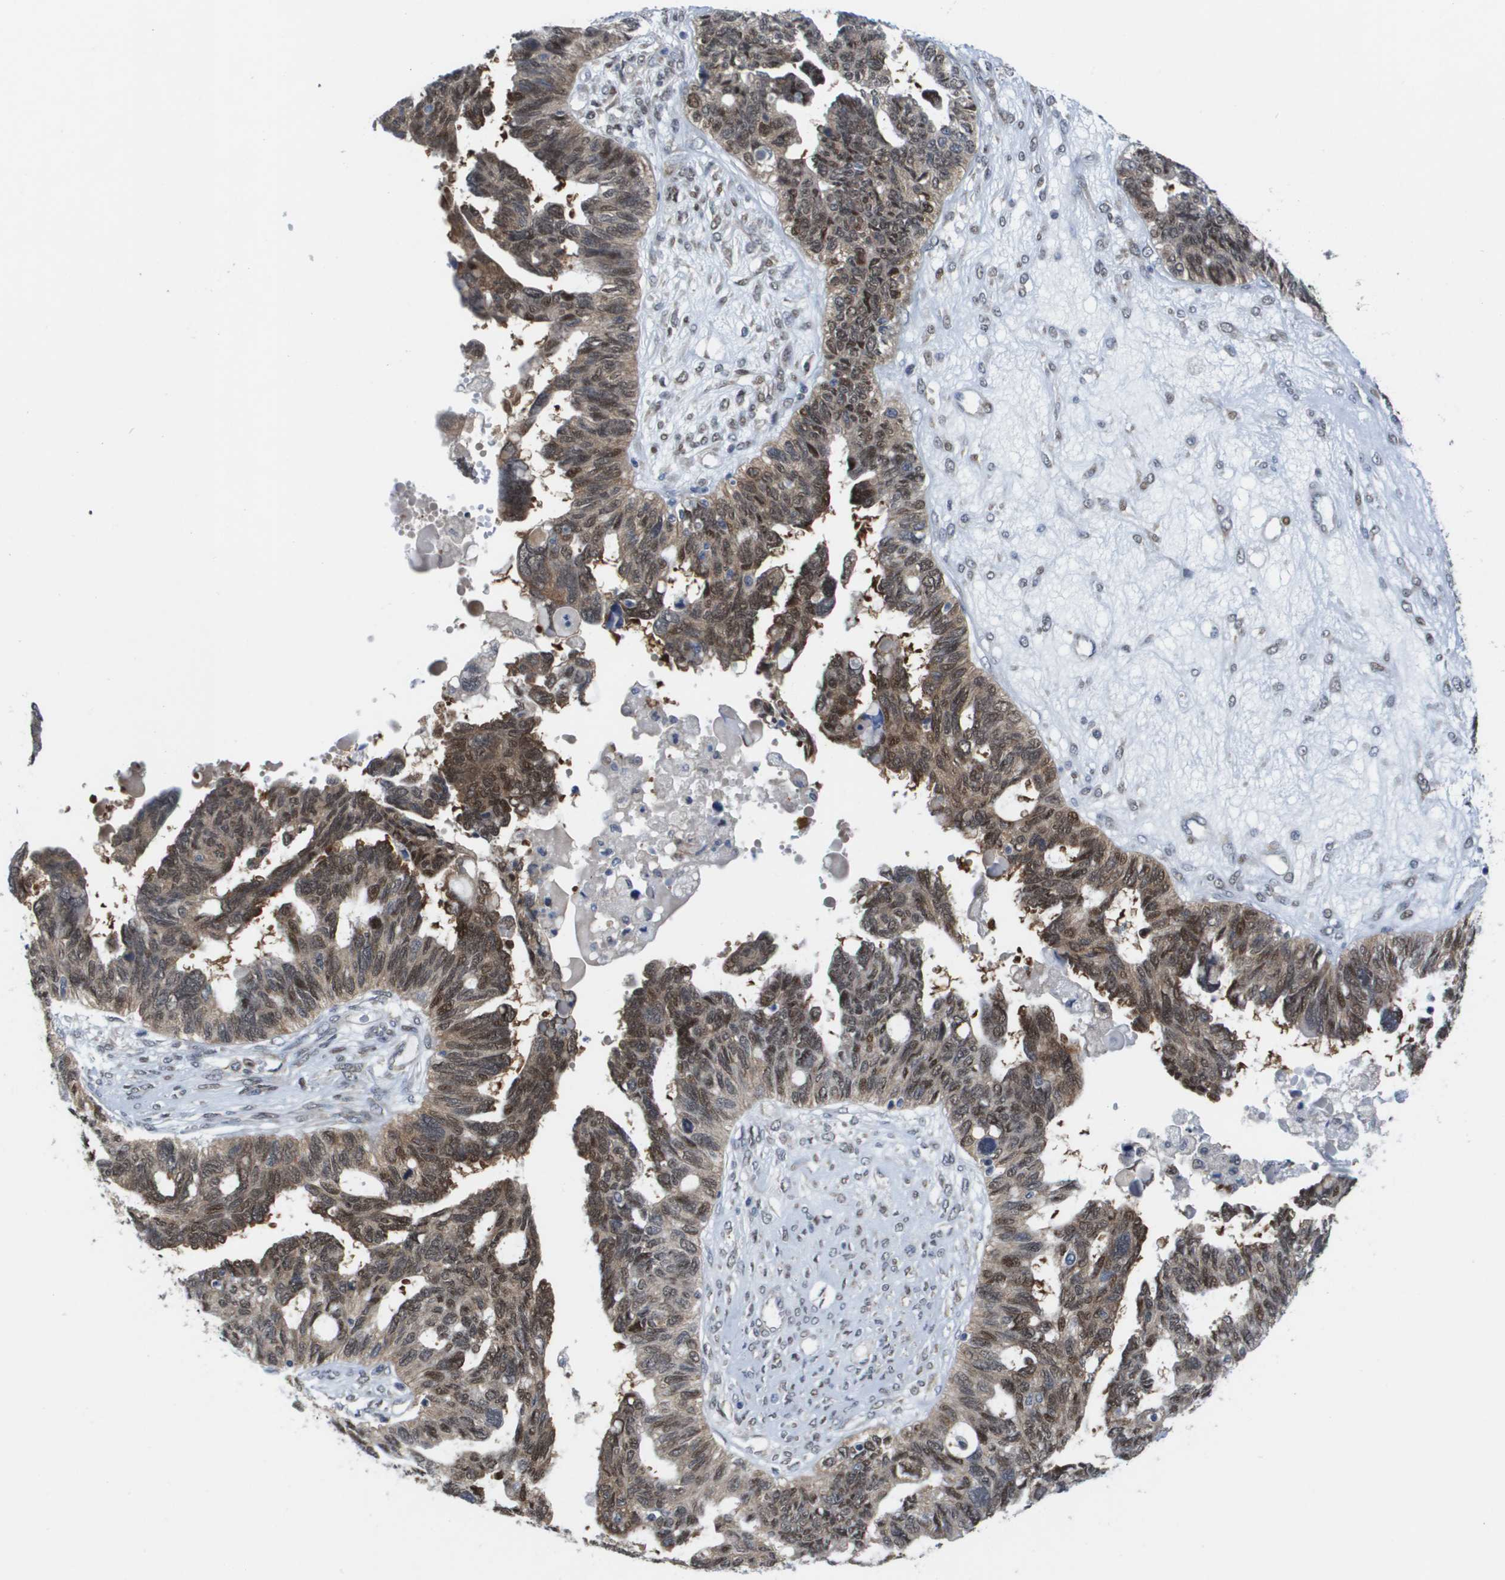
{"staining": {"intensity": "moderate", "quantity": ">75%", "location": "cytoplasmic/membranous,nuclear"}, "tissue": "ovarian cancer", "cell_type": "Tumor cells", "image_type": "cancer", "snomed": [{"axis": "morphology", "description": "Cystadenocarcinoma, serous, NOS"}, {"axis": "topography", "description": "Ovary"}], "caption": "Serous cystadenocarcinoma (ovarian) tissue reveals moderate cytoplasmic/membranous and nuclear staining in approximately >75% of tumor cells, visualized by immunohistochemistry.", "gene": "FKBP4", "patient": {"sex": "female", "age": 79}}